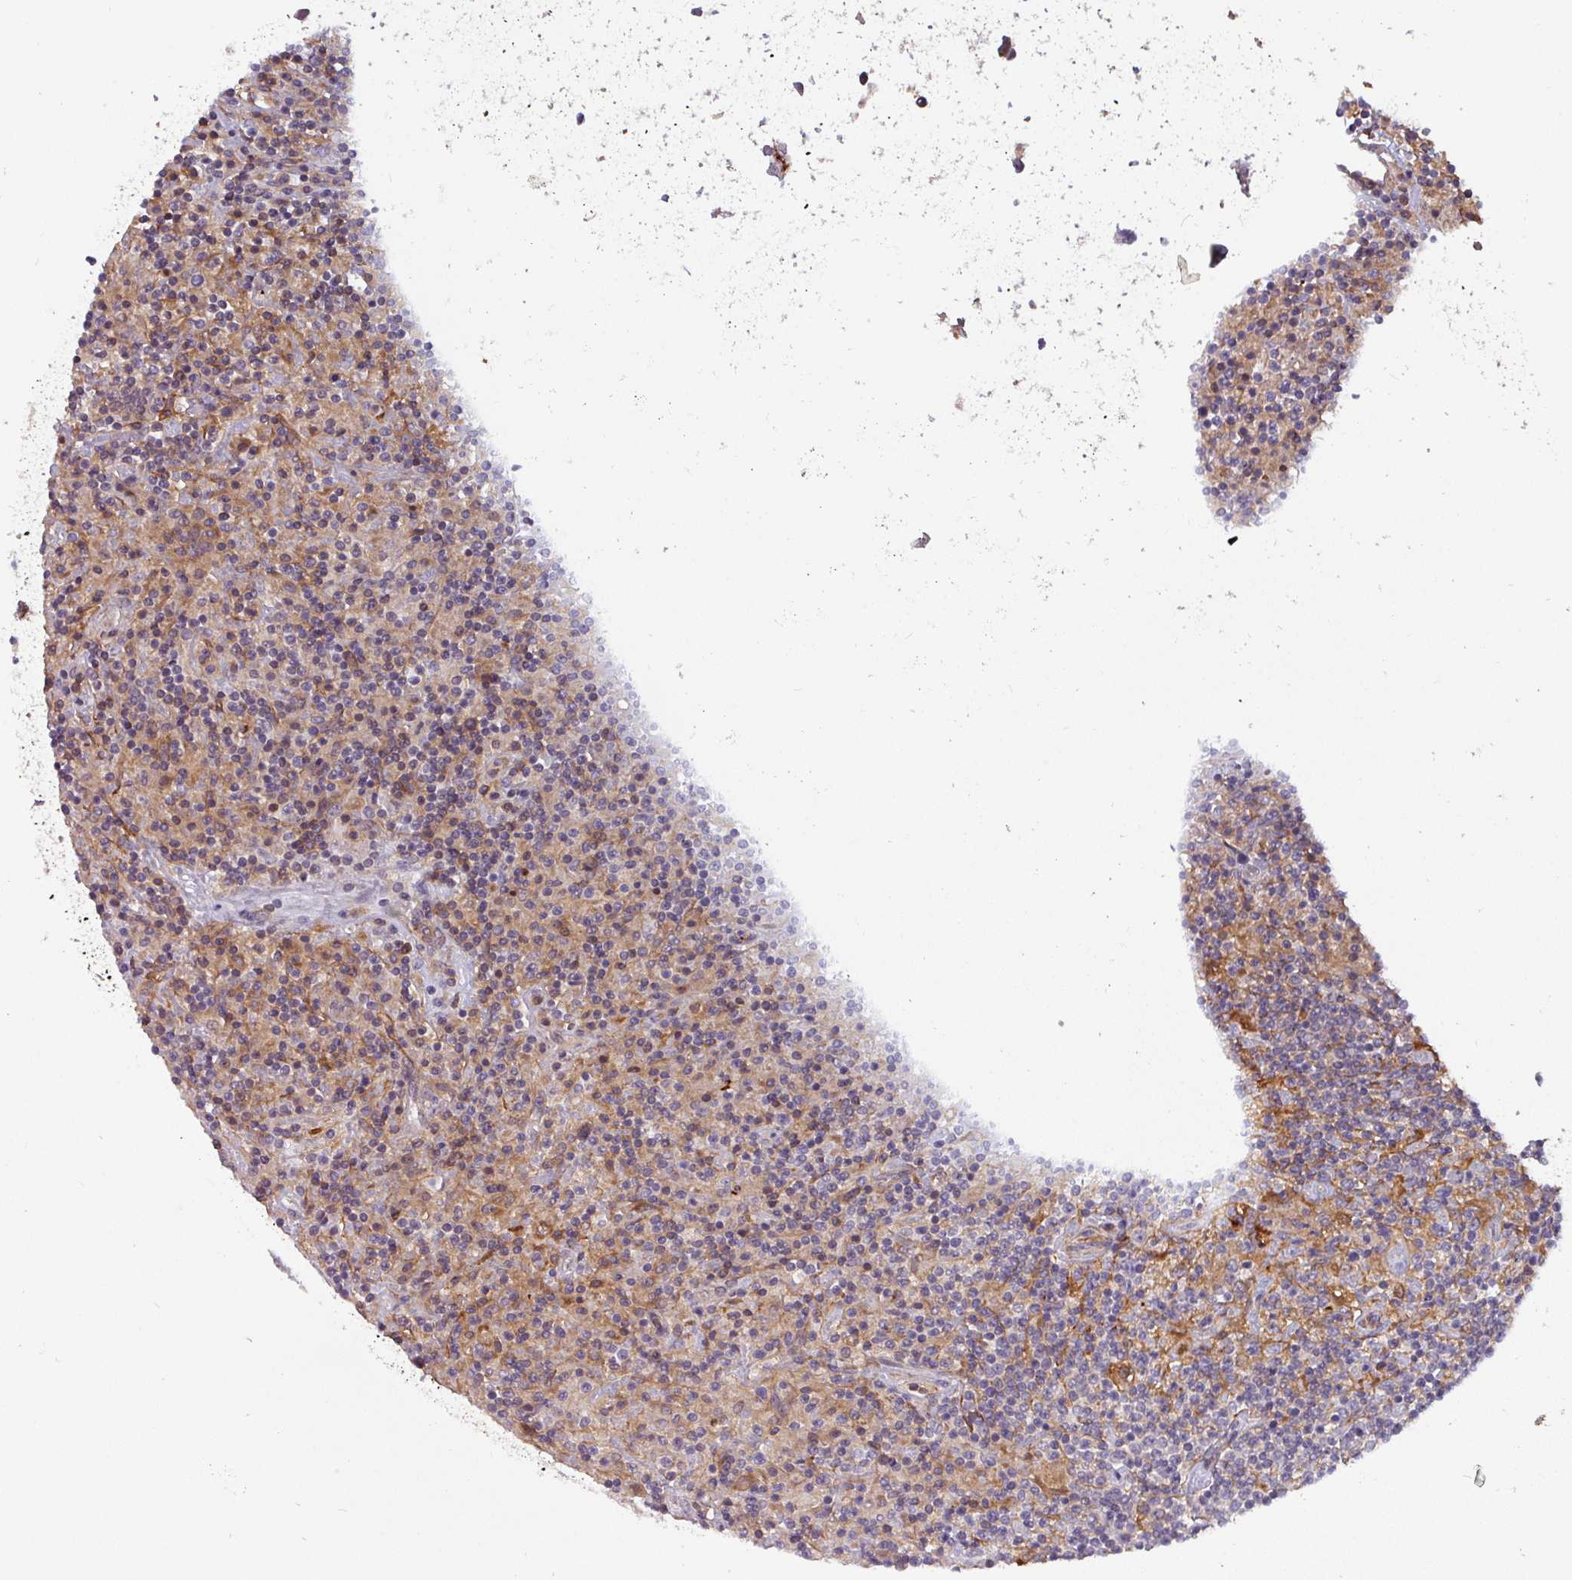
{"staining": {"intensity": "negative", "quantity": "none", "location": "none"}, "tissue": "lymphoma", "cell_type": "Tumor cells", "image_type": "cancer", "snomed": [{"axis": "morphology", "description": "Hodgkin's disease, NOS"}, {"axis": "topography", "description": "Lymph node"}], "caption": "Histopathology image shows no significant protein staining in tumor cells of lymphoma.", "gene": "PCED1A", "patient": {"sex": "male", "age": 70}}